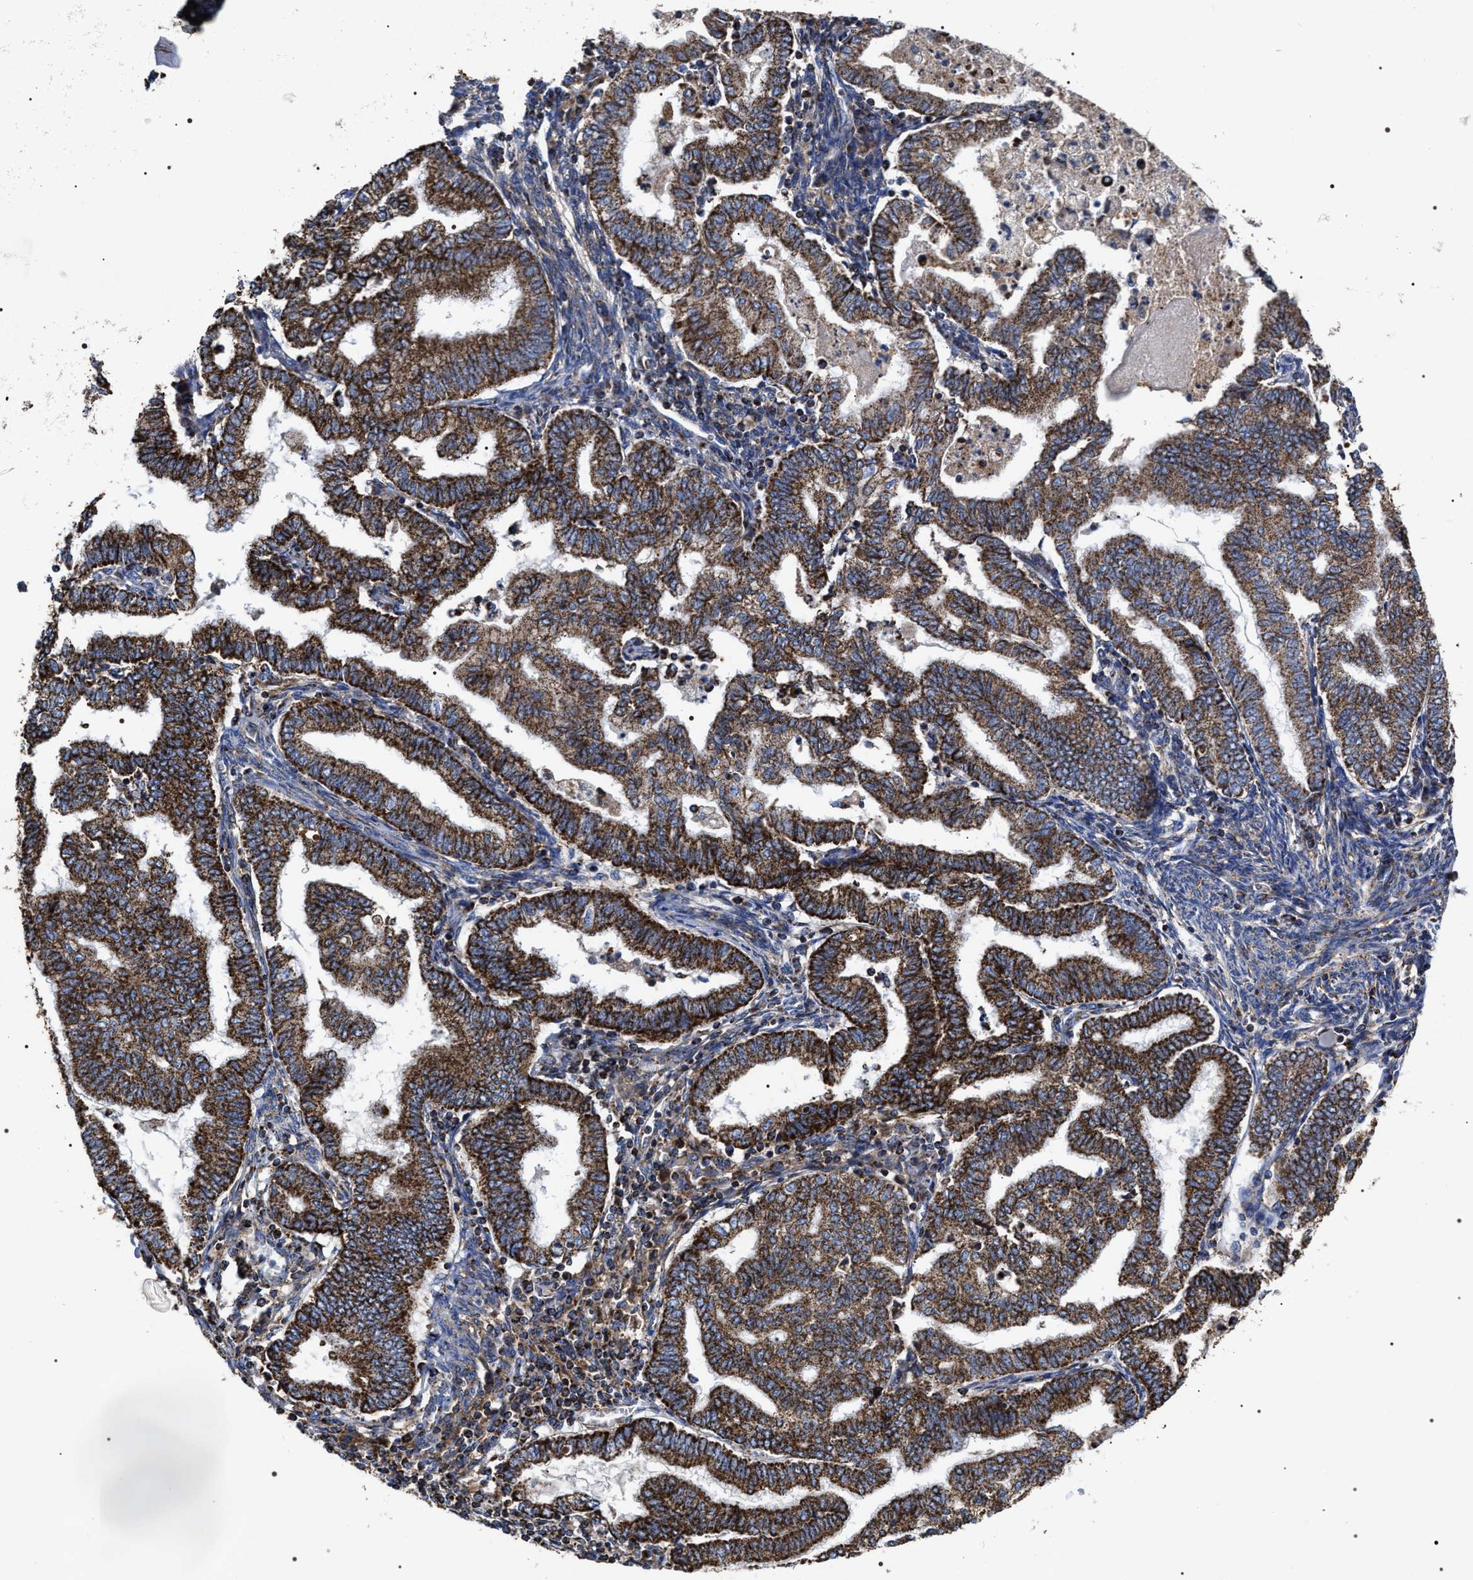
{"staining": {"intensity": "strong", "quantity": ">75%", "location": "cytoplasmic/membranous"}, "tissue": "endometrial cancer", "cell_type": "Tumor cells", "image_type": "cancer", "snomed": [{"axis": "morphology", "description": "Polyp, NOS"}, {"axis": "morphology", "description": "Adenocarcinoma, NOS"}, {"axis": "morphology", "description": "Adenoma, NOS"}, {"axis": "topography", "description": "Endometrium"}], "caption": "Adenocarcinoma (endometrial) stained with a protein marker reveals strong staining in tumor cells.", "gene": "COG5", "patient": {"sex": "female", "age": 79}}